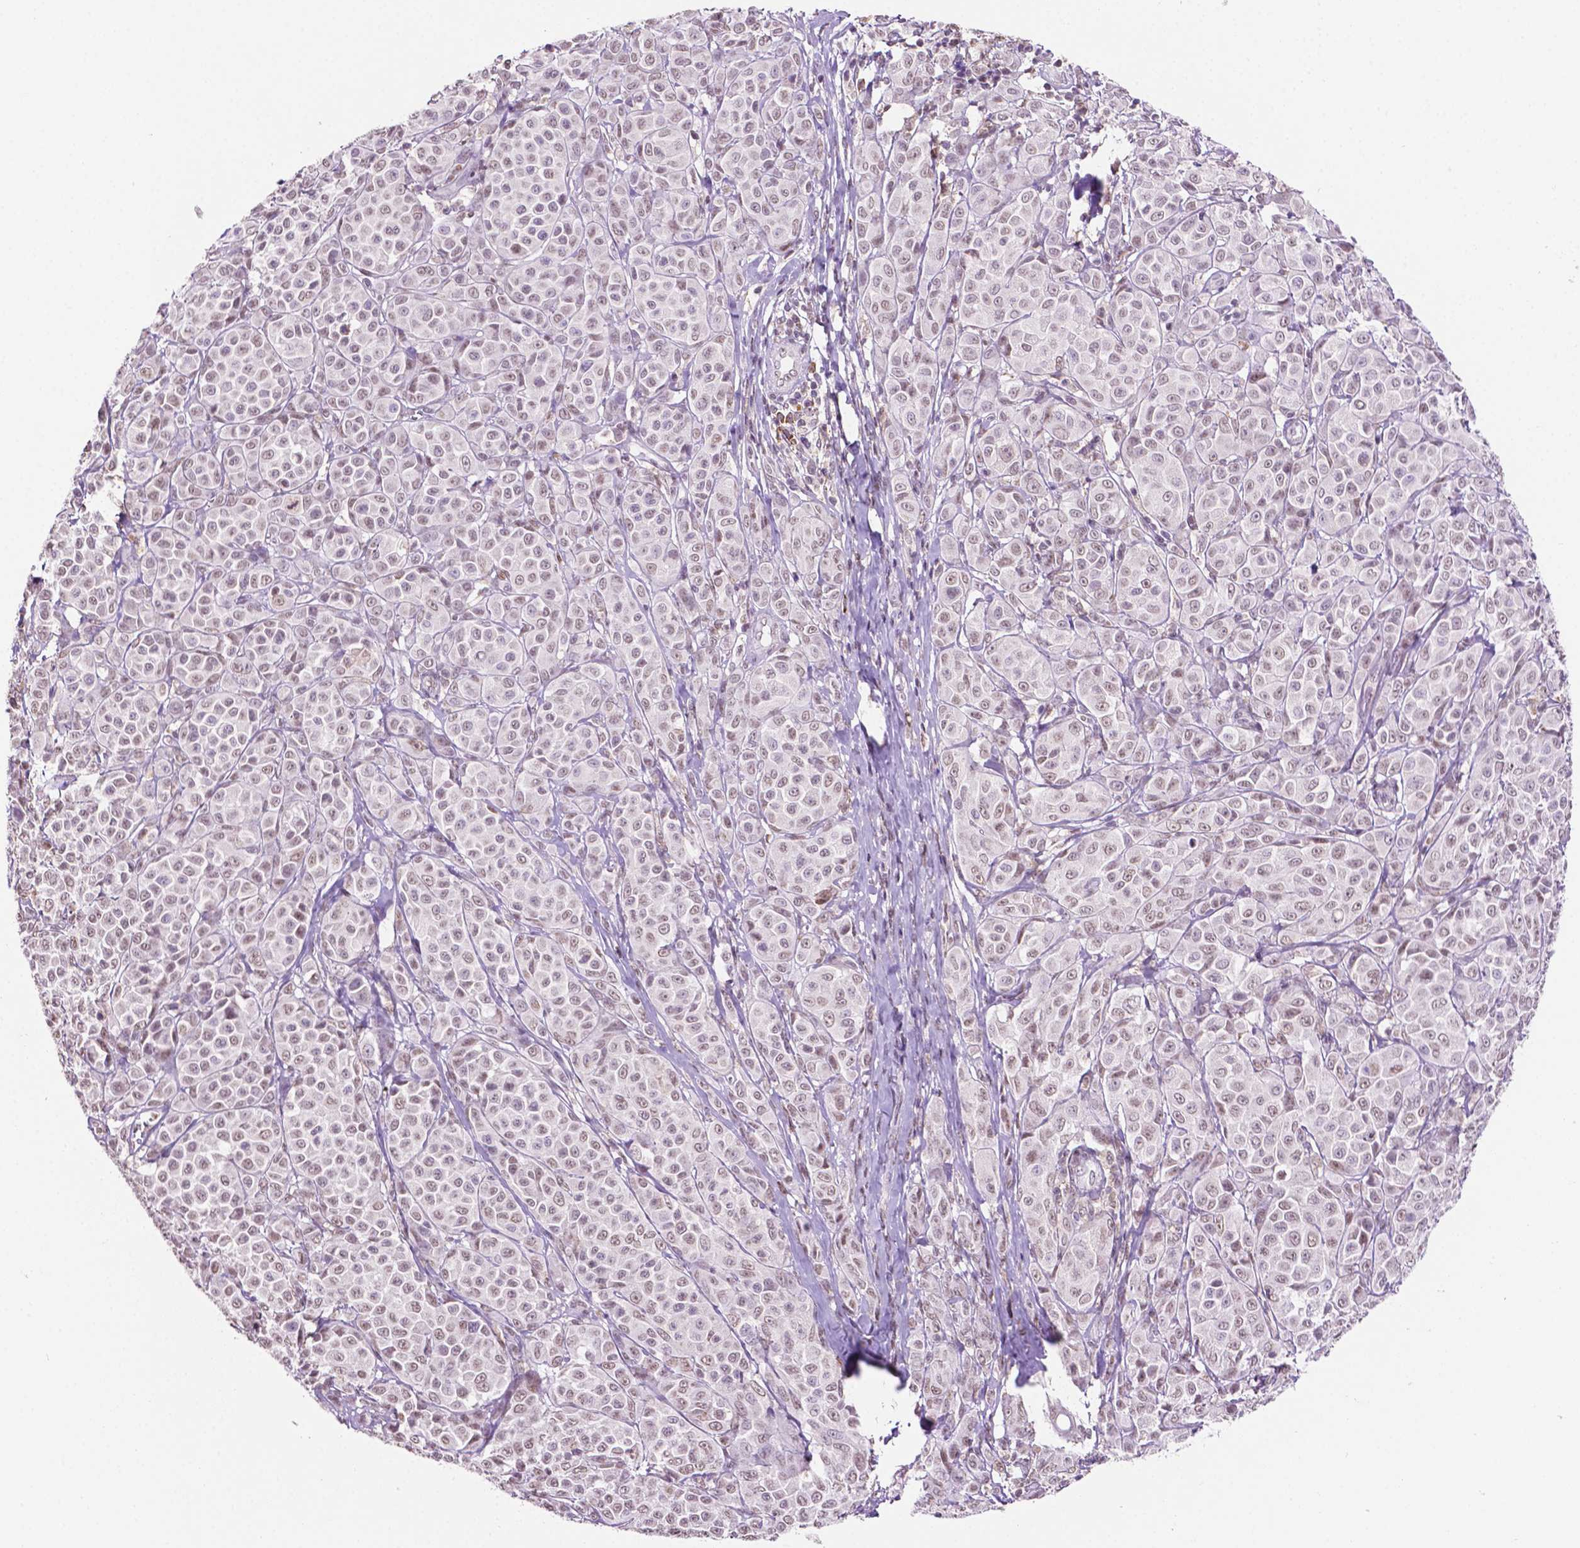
{"staining": {"intensity": "weak", "quantity": ">75%", "location": "nuclear"}, "tissue": "melanoma", "cell_type": "Tumor cells", "image_type": "cancer", "snomed": [{"axis": "morphology", "description": "Malignant melanoma, NOS"}, {"axis": "topography", "description": "Skin"}], "caption": "Malignant melanoma was stained to show a protein in brown. There is low levels of weak nuclear staining in approximately >75% of tumor cells. (DAB IHC, brown staining for protein, blue staining for nuclei).", "gene": "PTPN6", "patient": {"sex": "male", "age": 89}}